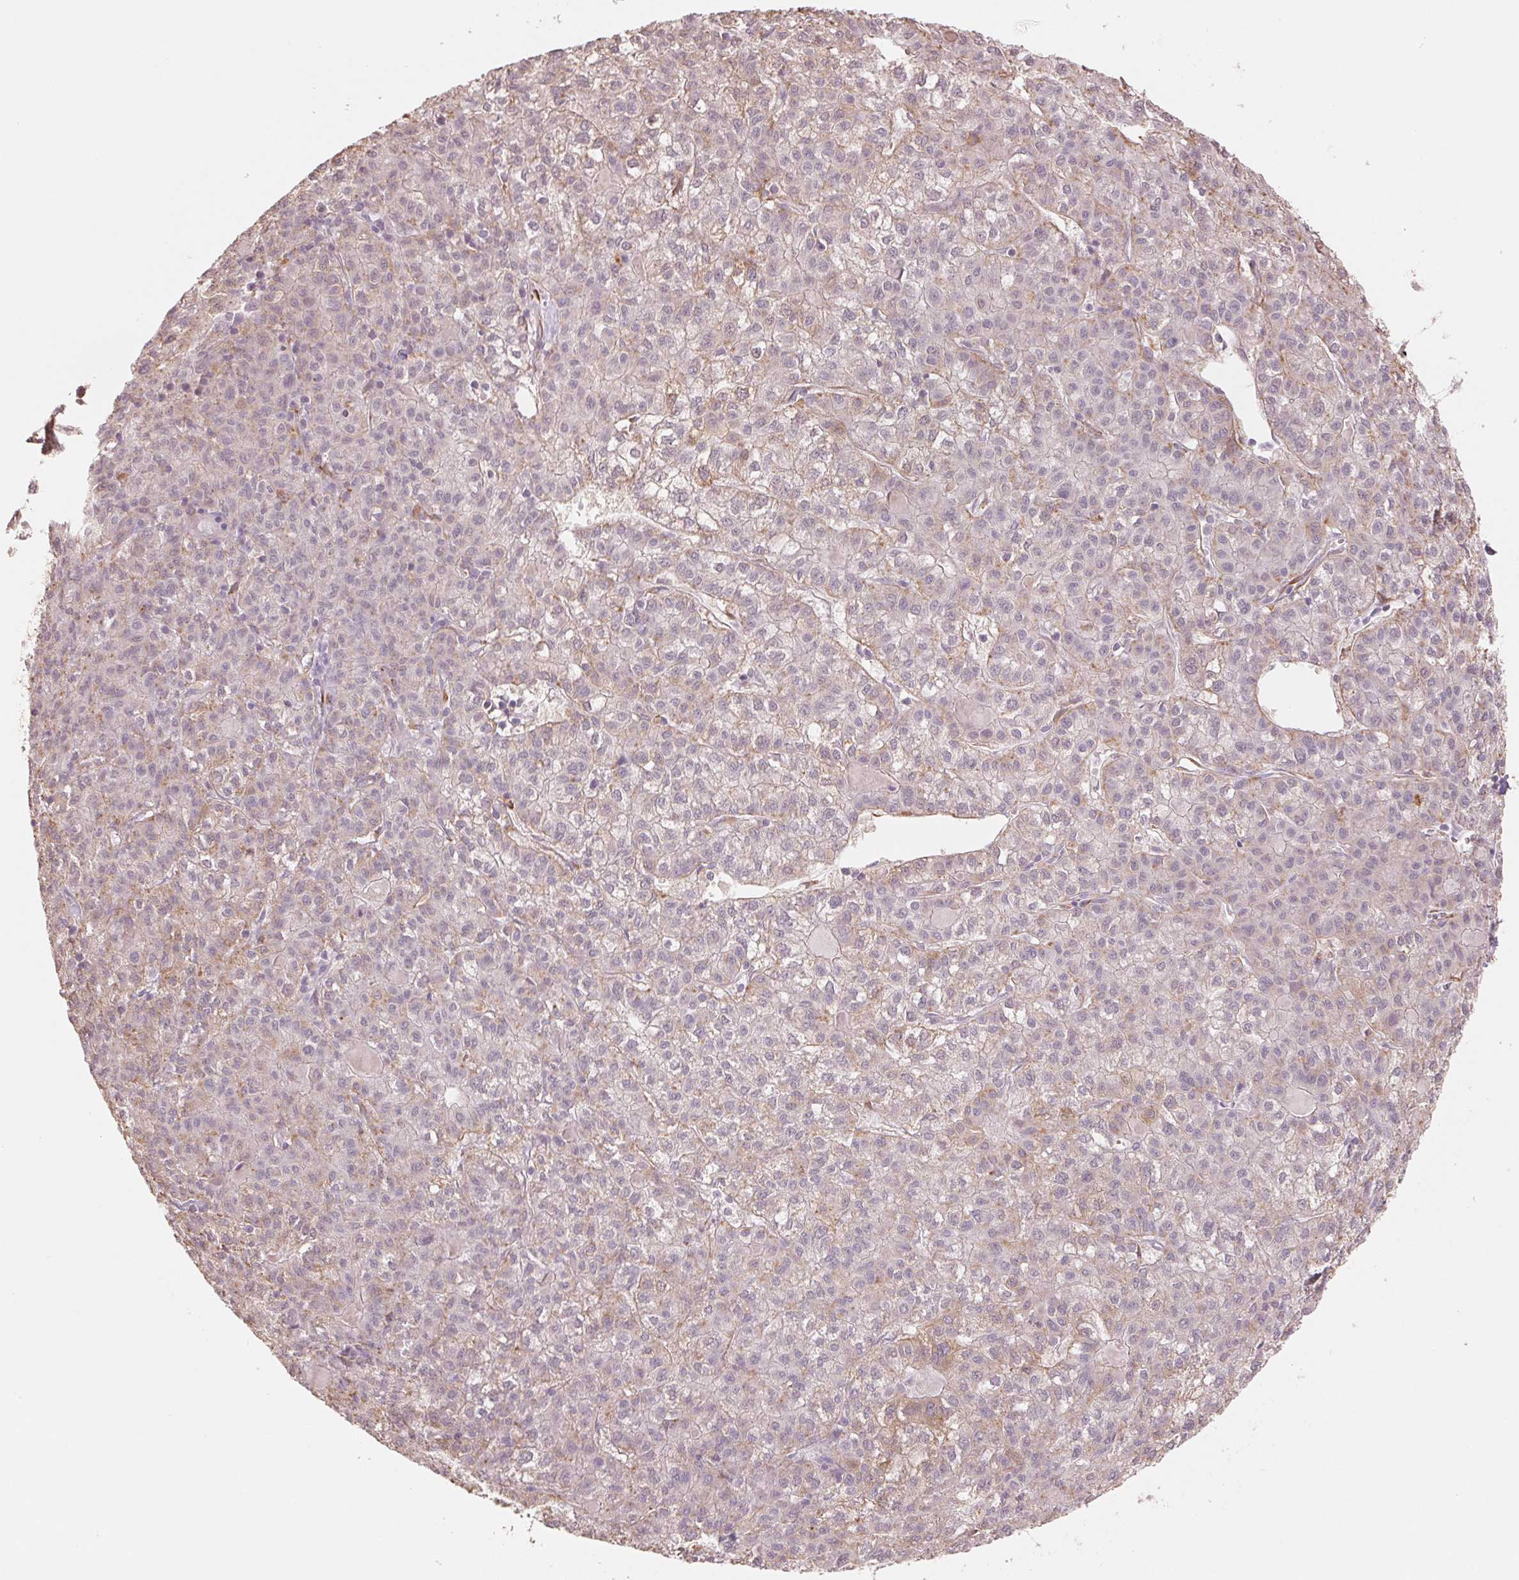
{"staining": {"intensity": "weak", "quantity": "<25%", "location": "cytoplasmic/membranous"}, "tissue": "liver cancer", "cell_type": "Tumor cells", "image_type": "cancer", "snomed": [{"axis": "morphology", "description": "Carcinoma, Hepatocellular, NOS"}, {"axis": "topography", "description": "Liver"}], "caption": "Tumor cells show no significant protein staining in liver cancer.", "gene": "FKBP10", "patient": {"sex": "female", "age": 43}}